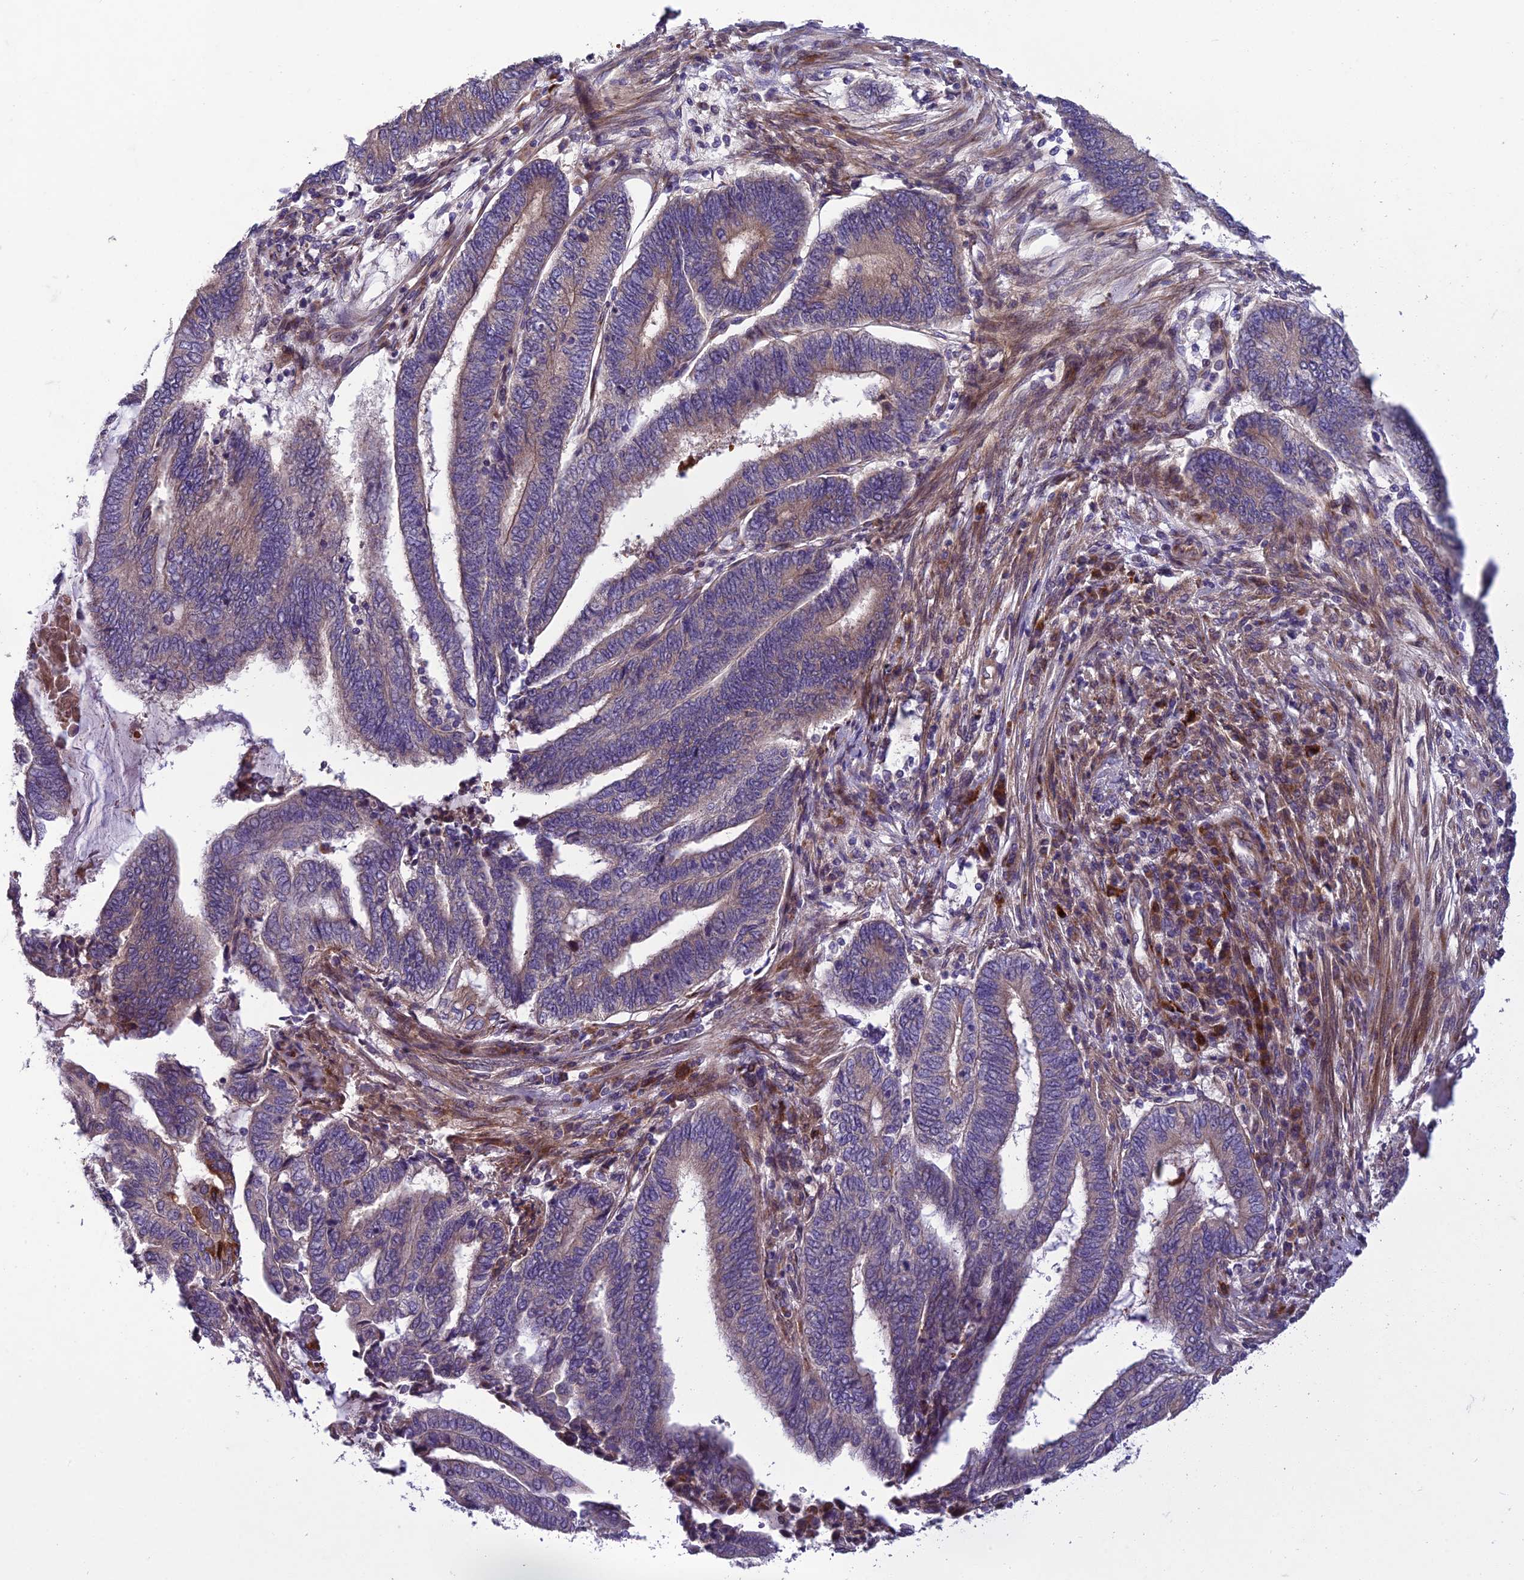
{"staining": {"intensity": "weak", "quantity": "<25%", "location": "cytoplasmic/membranous"}, "tissue": "endometrial cancer", "cell_type": "Tumor cells", "image_type": "cancer", "snomed": [{"axis": "morphology", "description": "Adenocarcinoma, NOS"}, {"axis": "topography", "description": "Uterus"}, {"axis": "topography", "description": "Endometrium"}], "caption": "Tumor cells show no significant positivity in endometrial adenocarcinoma.", "gene": "ADIPOR2", "patient": {"sex": "female", "age": 70}}